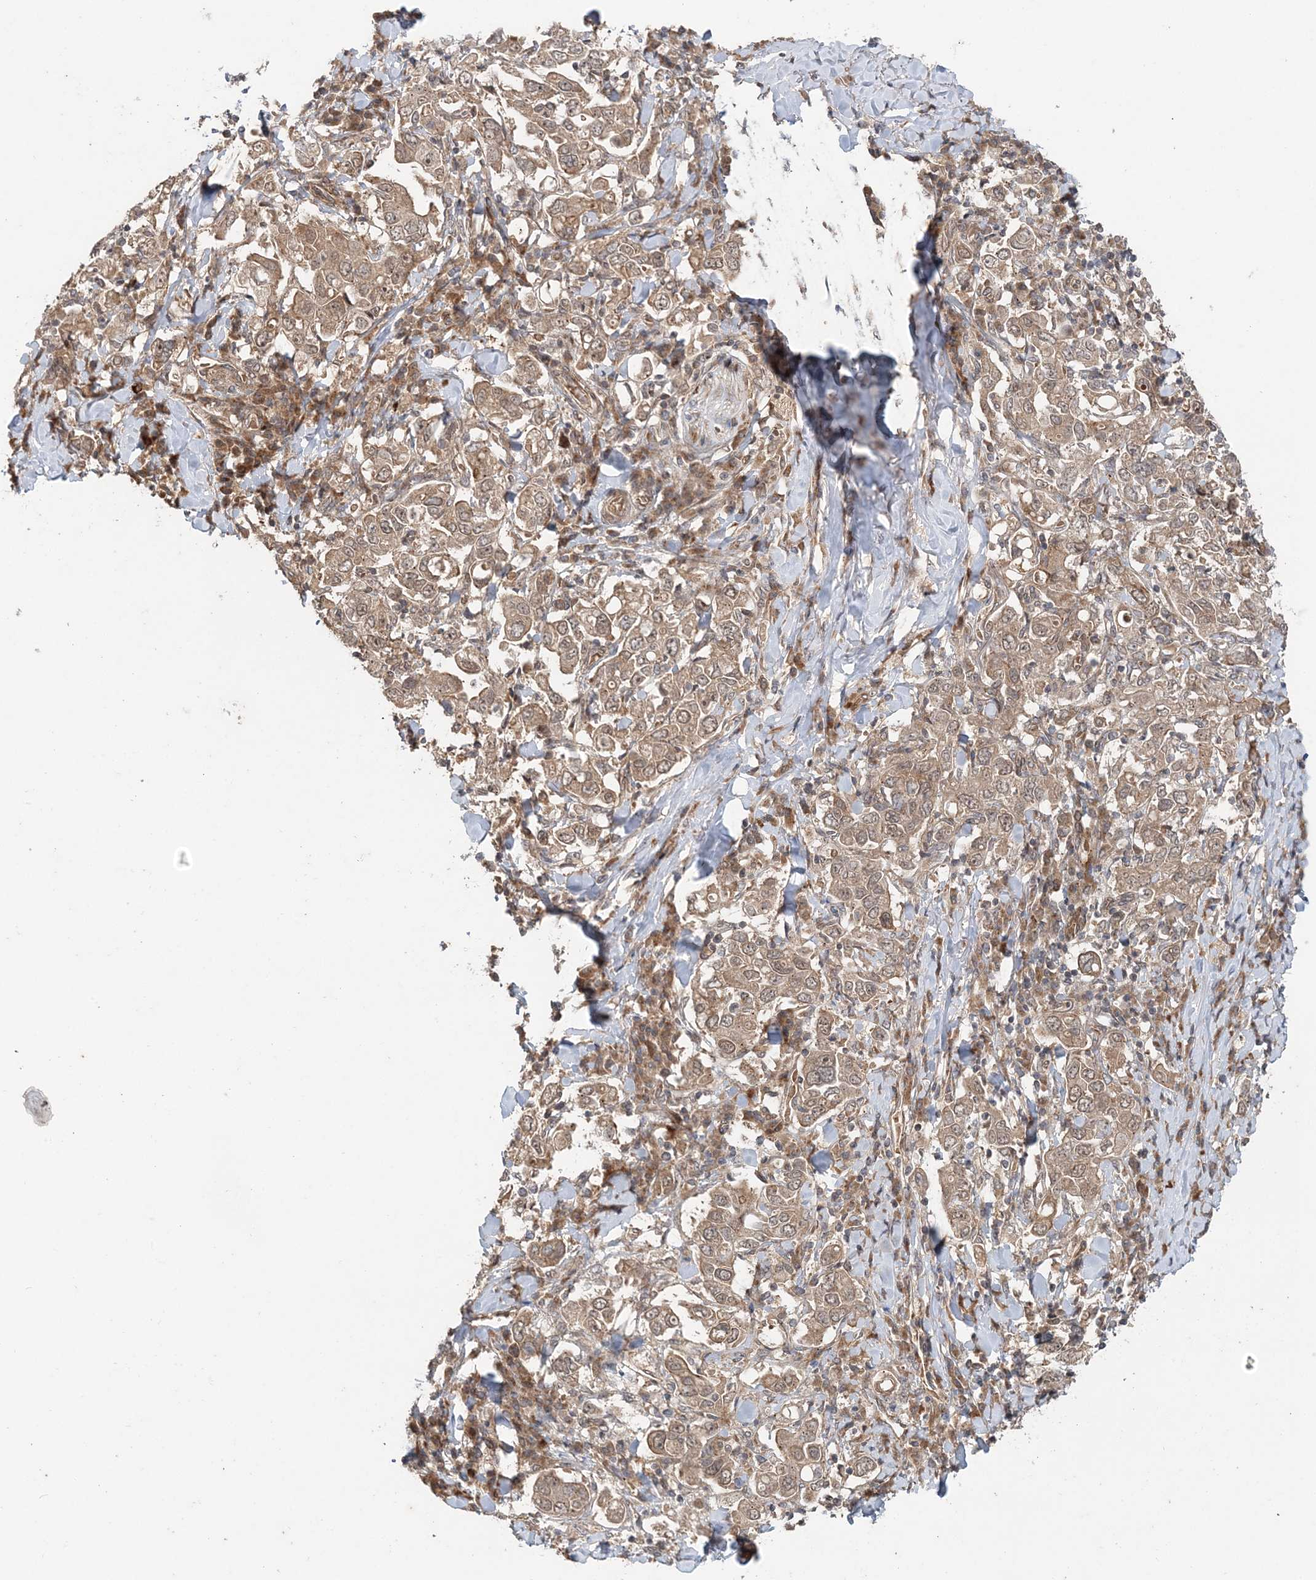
{"staining": {"intensity": "weak", "quantity": ">75%", "location": "cytoplasmic/membranous"}, "tissue": "stomach cancer", "cell_type": "Tumor cells", "image_type": "cancer", "snomed": [{"axis": "morphology", "description": "Adenocarcinoma, NOS"}, {"axis": "topography", "description": "Stomach, upper"}], "caption": "The immunohistochemical stain highlights weak cytoplasmic/membranous positivity in tumor cells of stomach cancer (adenocarcinoma) tissue.", "gene": "UBTD2", "patient": {"sex": "male", "age": 62}}